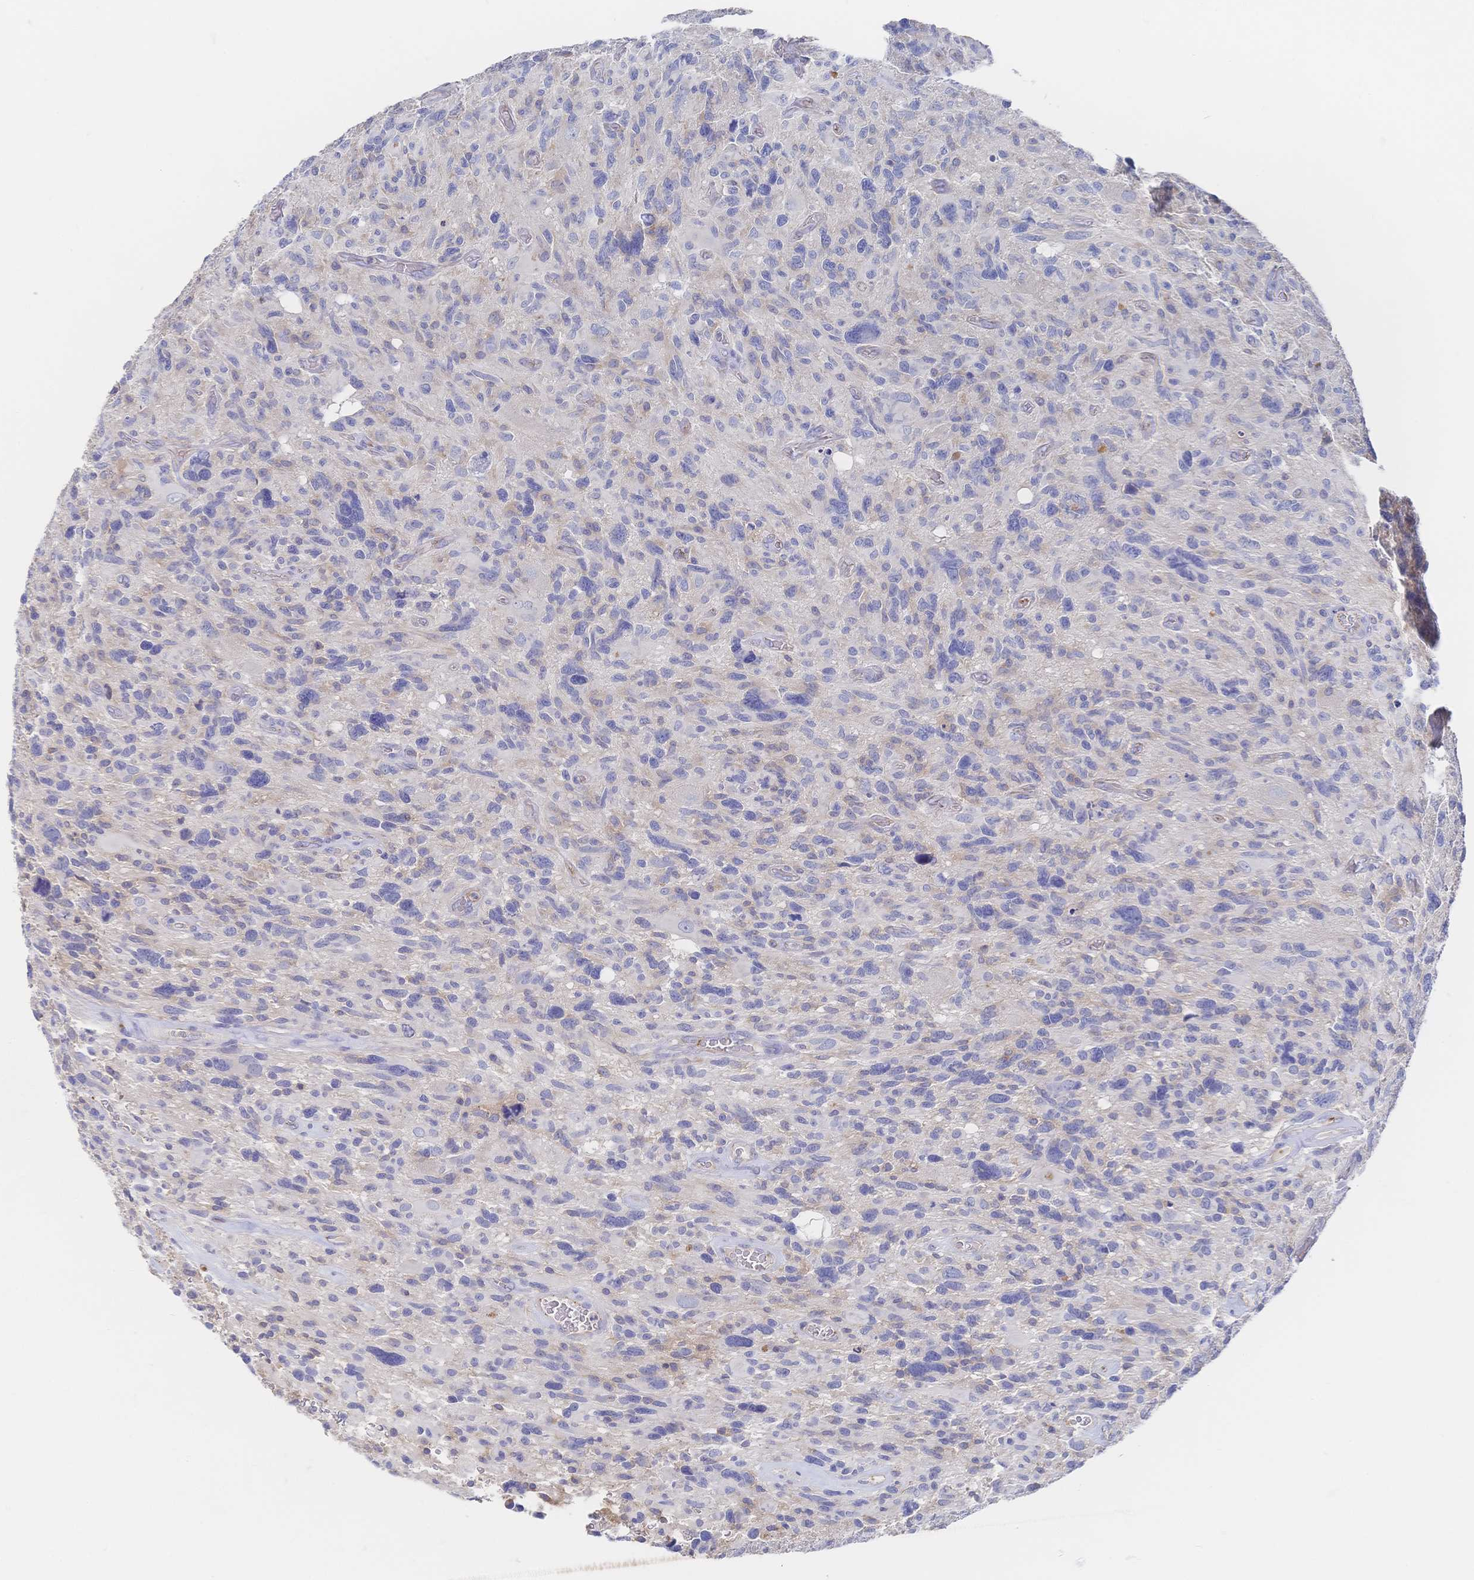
{"staining": {"intensity": "negative", "quantity": "none", "location": "none"}, "tissue": "glioma", "cell_type": "Tumor cells", "image_type": "cancer", "snomed": [{"axis": "morphology", "description": "Glioma, malignant, High grade"}, {"axis": "topography", "description": "Brain"}], "caption": "Glioma stained for a protein using immunohistochemistry demonstrates no positivity tumor cells.", "gene": "F11R", "patient": {"sex": "male", "age": 49}}